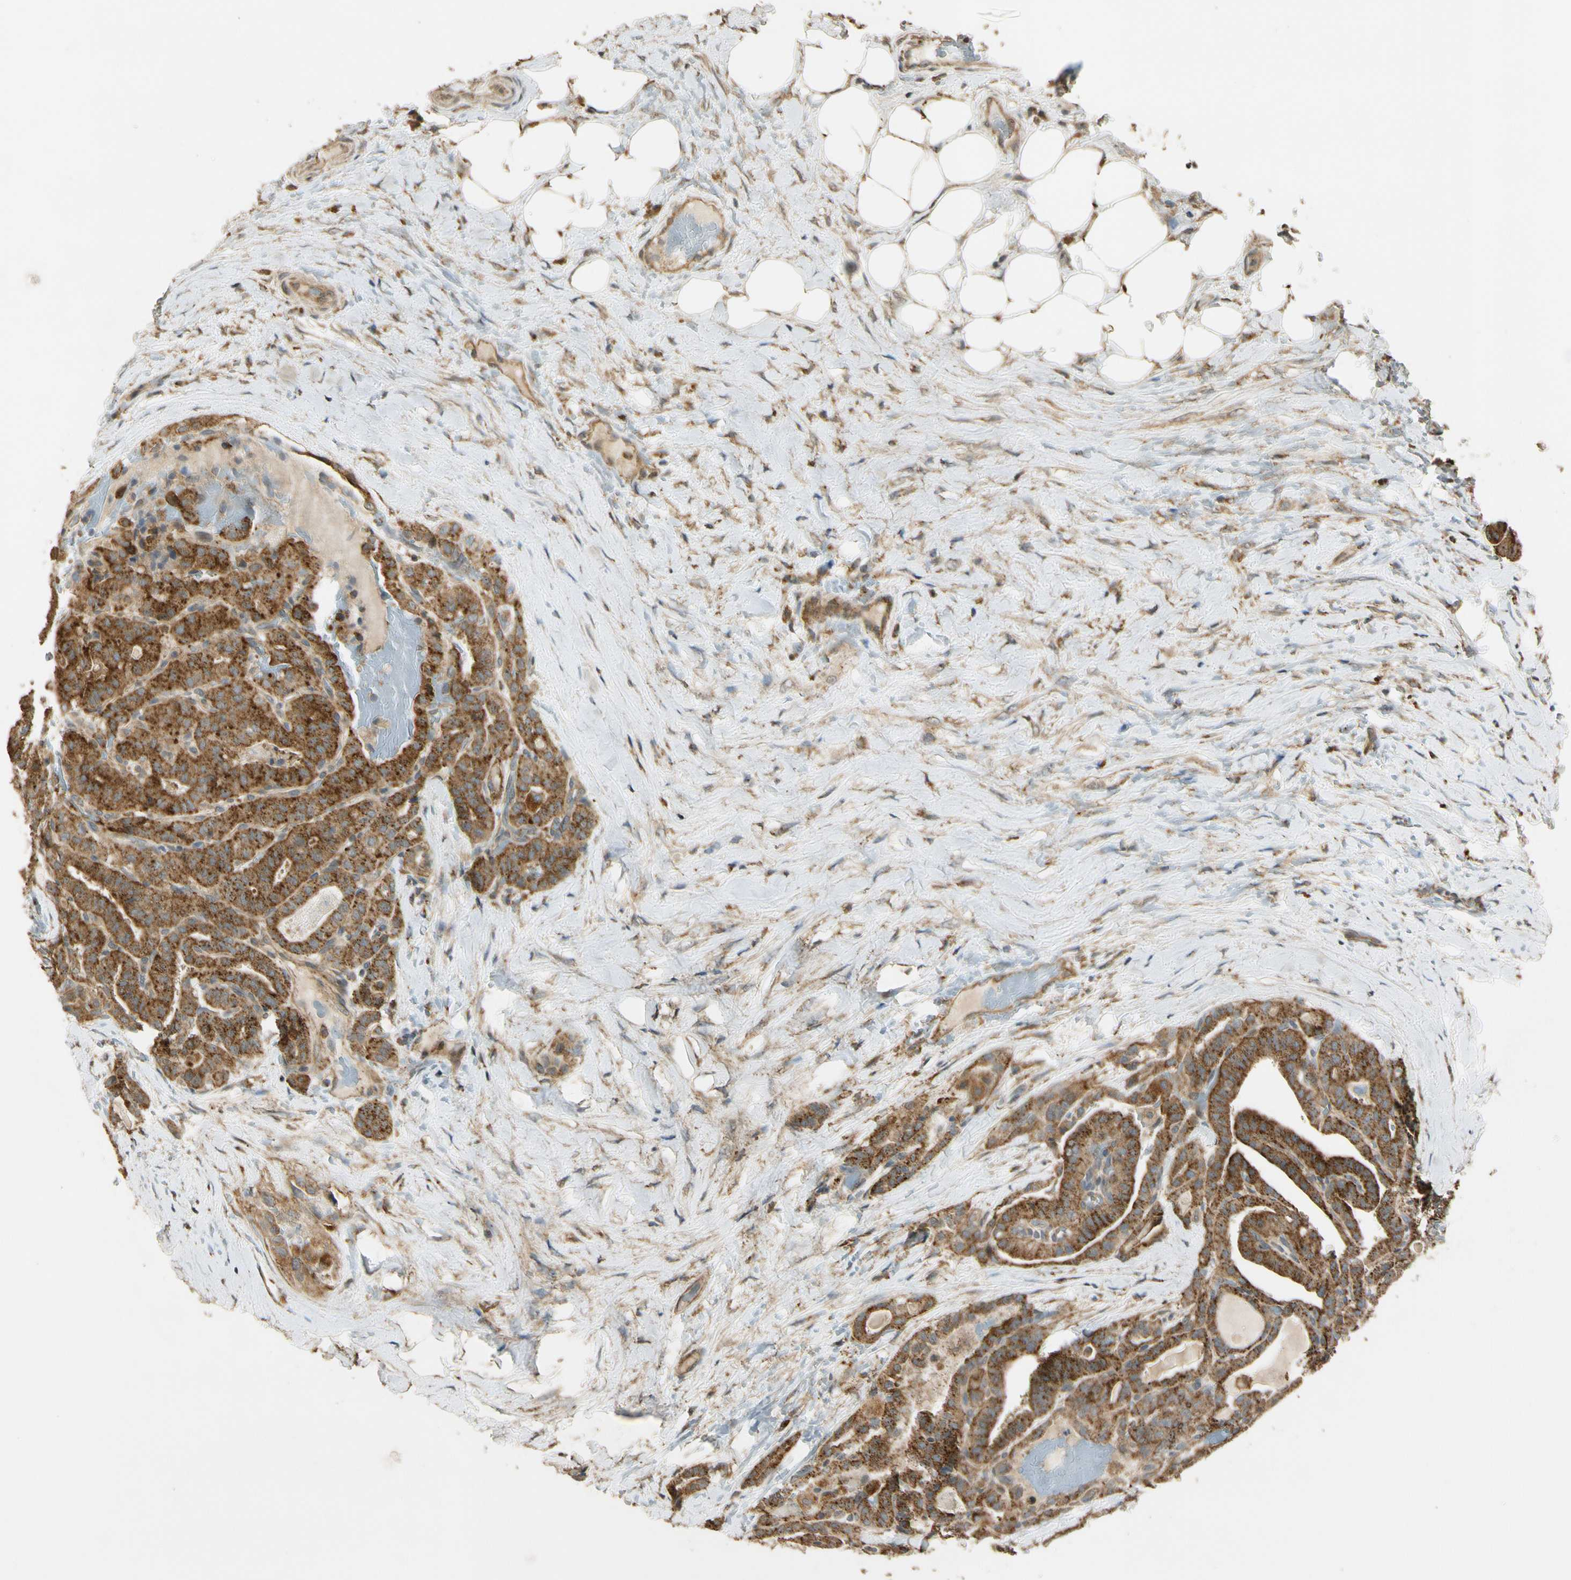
{"staining": {"intensity": "moderate", "quantity": ">75%", "location": "cytoplasmic/membranous"}, "tissue": "thyroid cancer", "cell_type": "Tumor cells", "image_type": "cancer", "snomed": [{"axis": "morphology", "description": "Papillary adenocarcinoma, NOS"}, {"axis": "topography", "description": "Thyroid gland"}], "caption": "Thyroid cancer was stained to show a protein in brown. There is medium levels of moderate cytoplasmic/membranous positivity in about >75% of tumor cells. (Brightfield microscopy of DAB IHC at high magnification).", "gene": "LAMTOR1", "patient": {"sex": "male", "age": 77}}